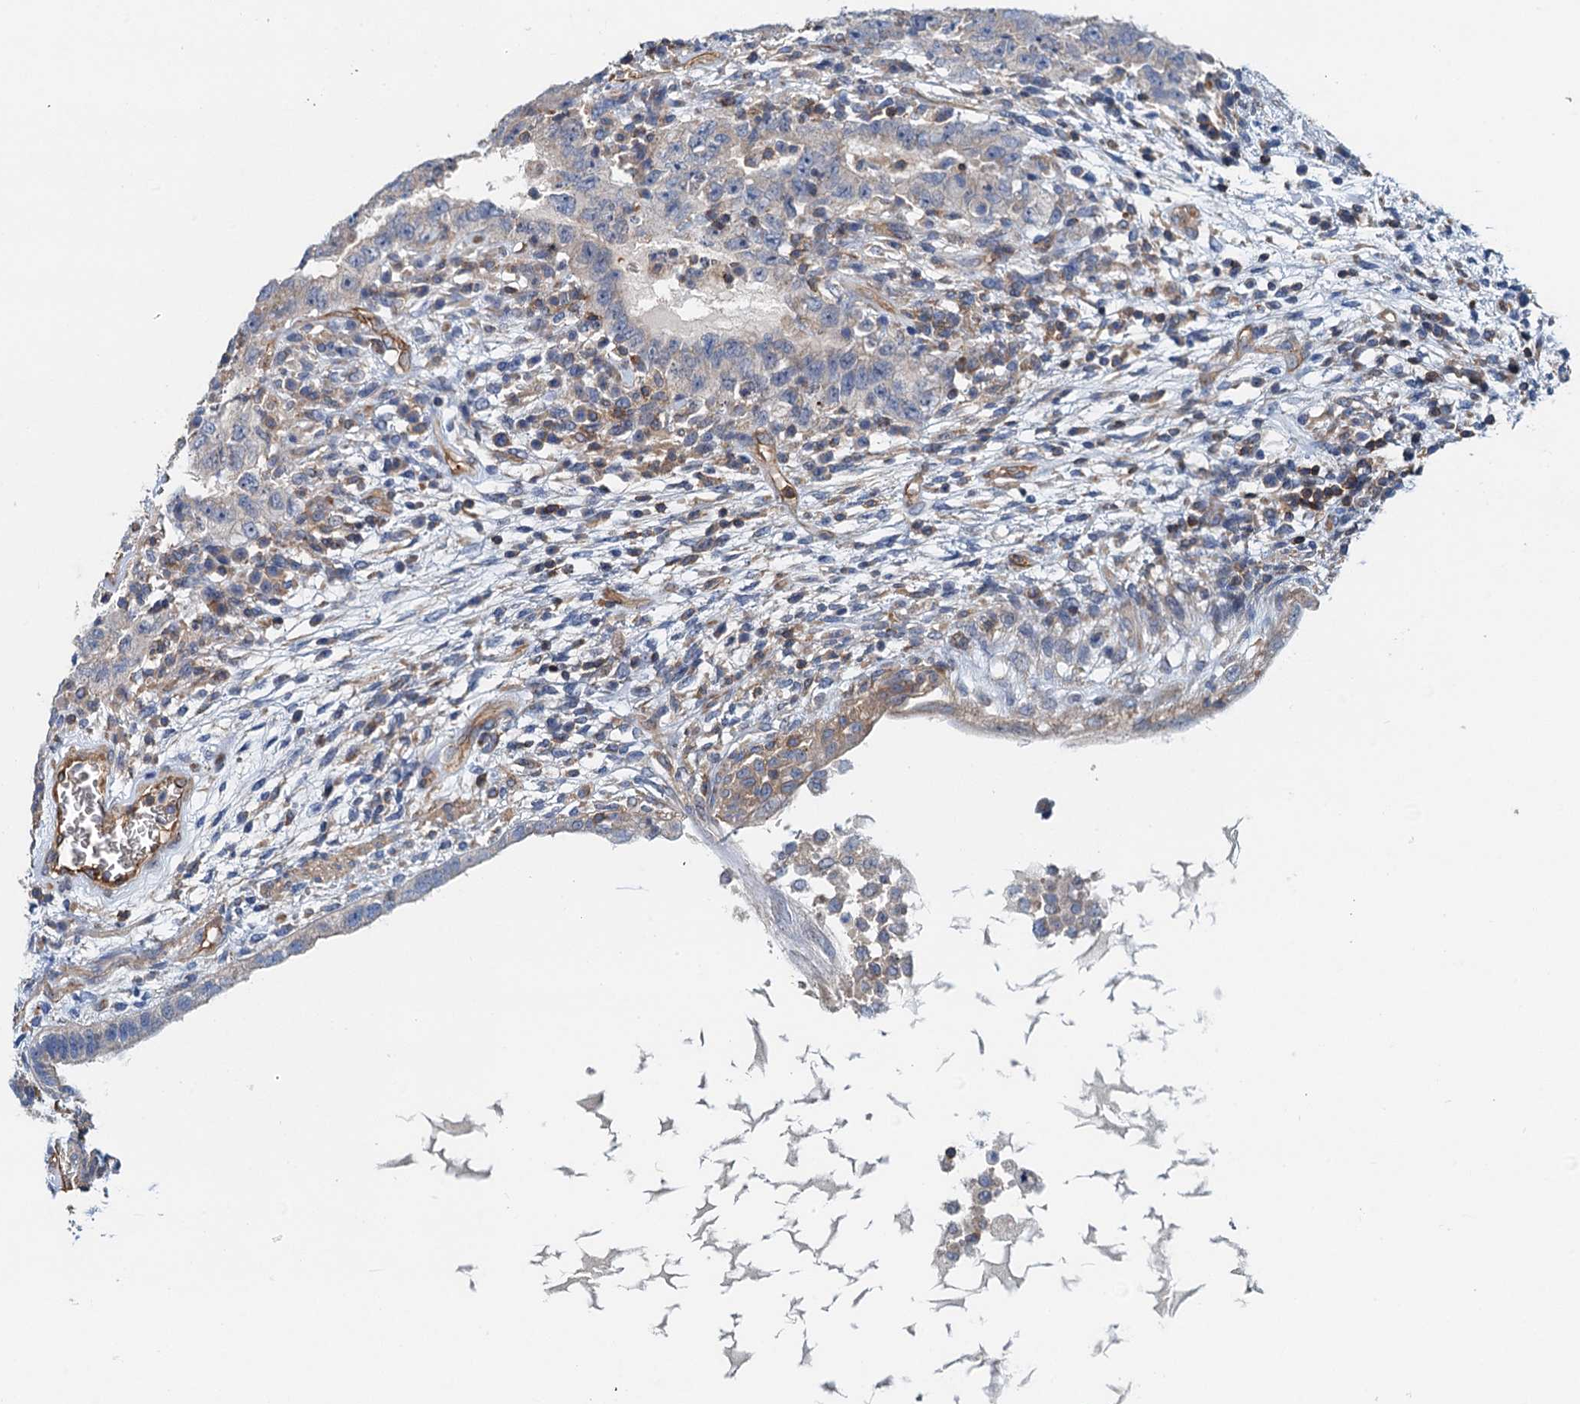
{"staining": {"intensity": "negative", "quantity": "none", "location": "none"}, "tissue": "testis cancer", "cell_type": "Tumor cells", "image_type": "cancer", "snomed": [{"axis": "morphology", "description": "Carcinoma, Embryonal, NOS"}, {"axis": "topography", "description": "Testis"}], "caption": "High power microscopy image of an immunohistochemistry (IHC) micrograph of embryonal carcinoma (testis), revealing no significant expression in tumor cells.", "gene": "ROGDI", "patient": {"sex": "male", "age": 26}}